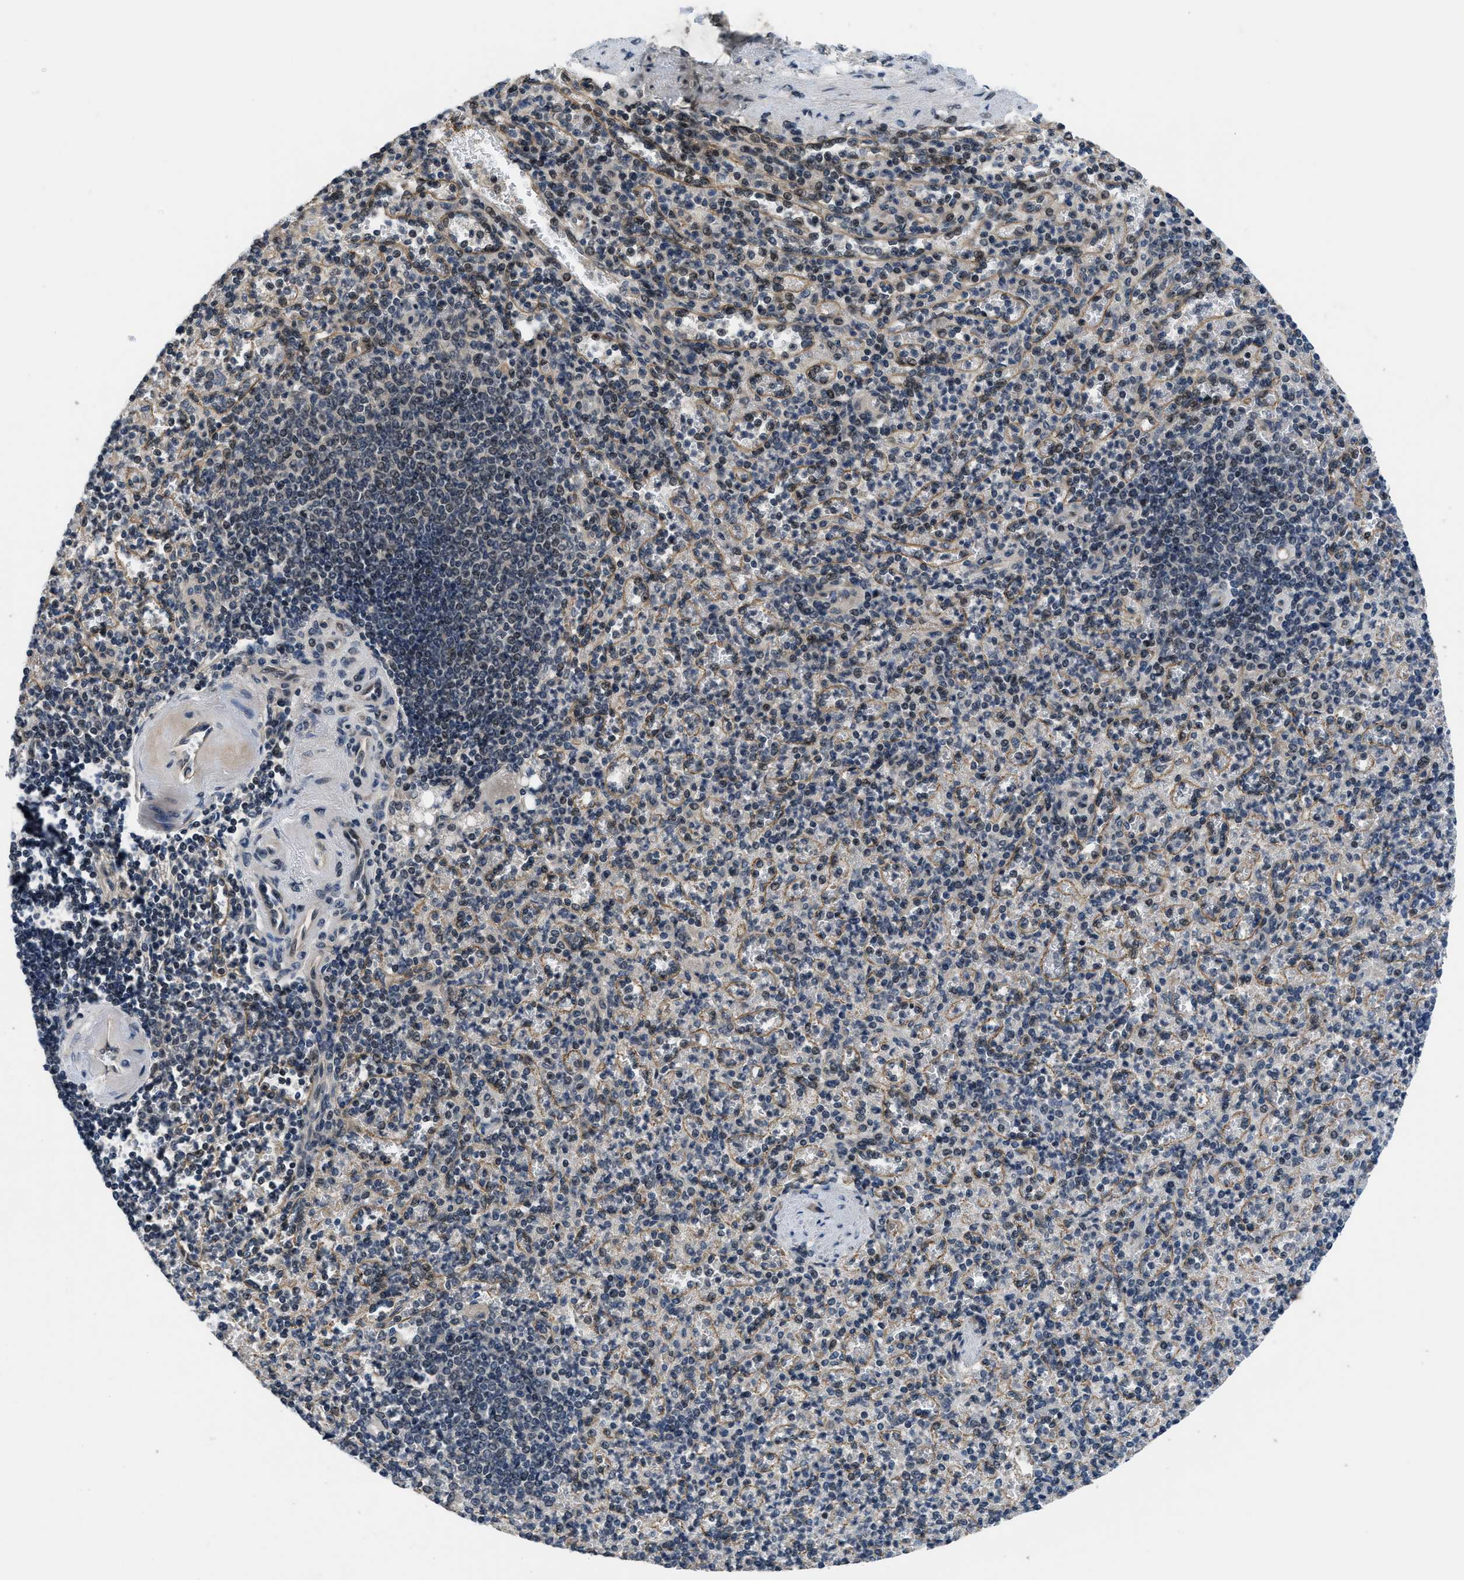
{"staining": {"intensity": "weak", "quantity": "25%-75%", "location": "nuclear"}, "tissue": "spleen", "cell_type": "Cells in red pulp", "image_type": "normal", "snomed": [{"axis": "morphology", "description": "Normal tissue, NOS"}, {"axis": "topography", "description": "Spleen"}], "caption": "Immunohistochemical staining of benign human spleen exhibits weak nuclear protein staining in about 25%-75% of cells in red pulp. The staining was performed using DAB, with brown indicating positive protein expression. Nuclei are stained blue with hematoxylin.", "gene": "SETD5", "patient": {"sex": "female", "age": 74}}